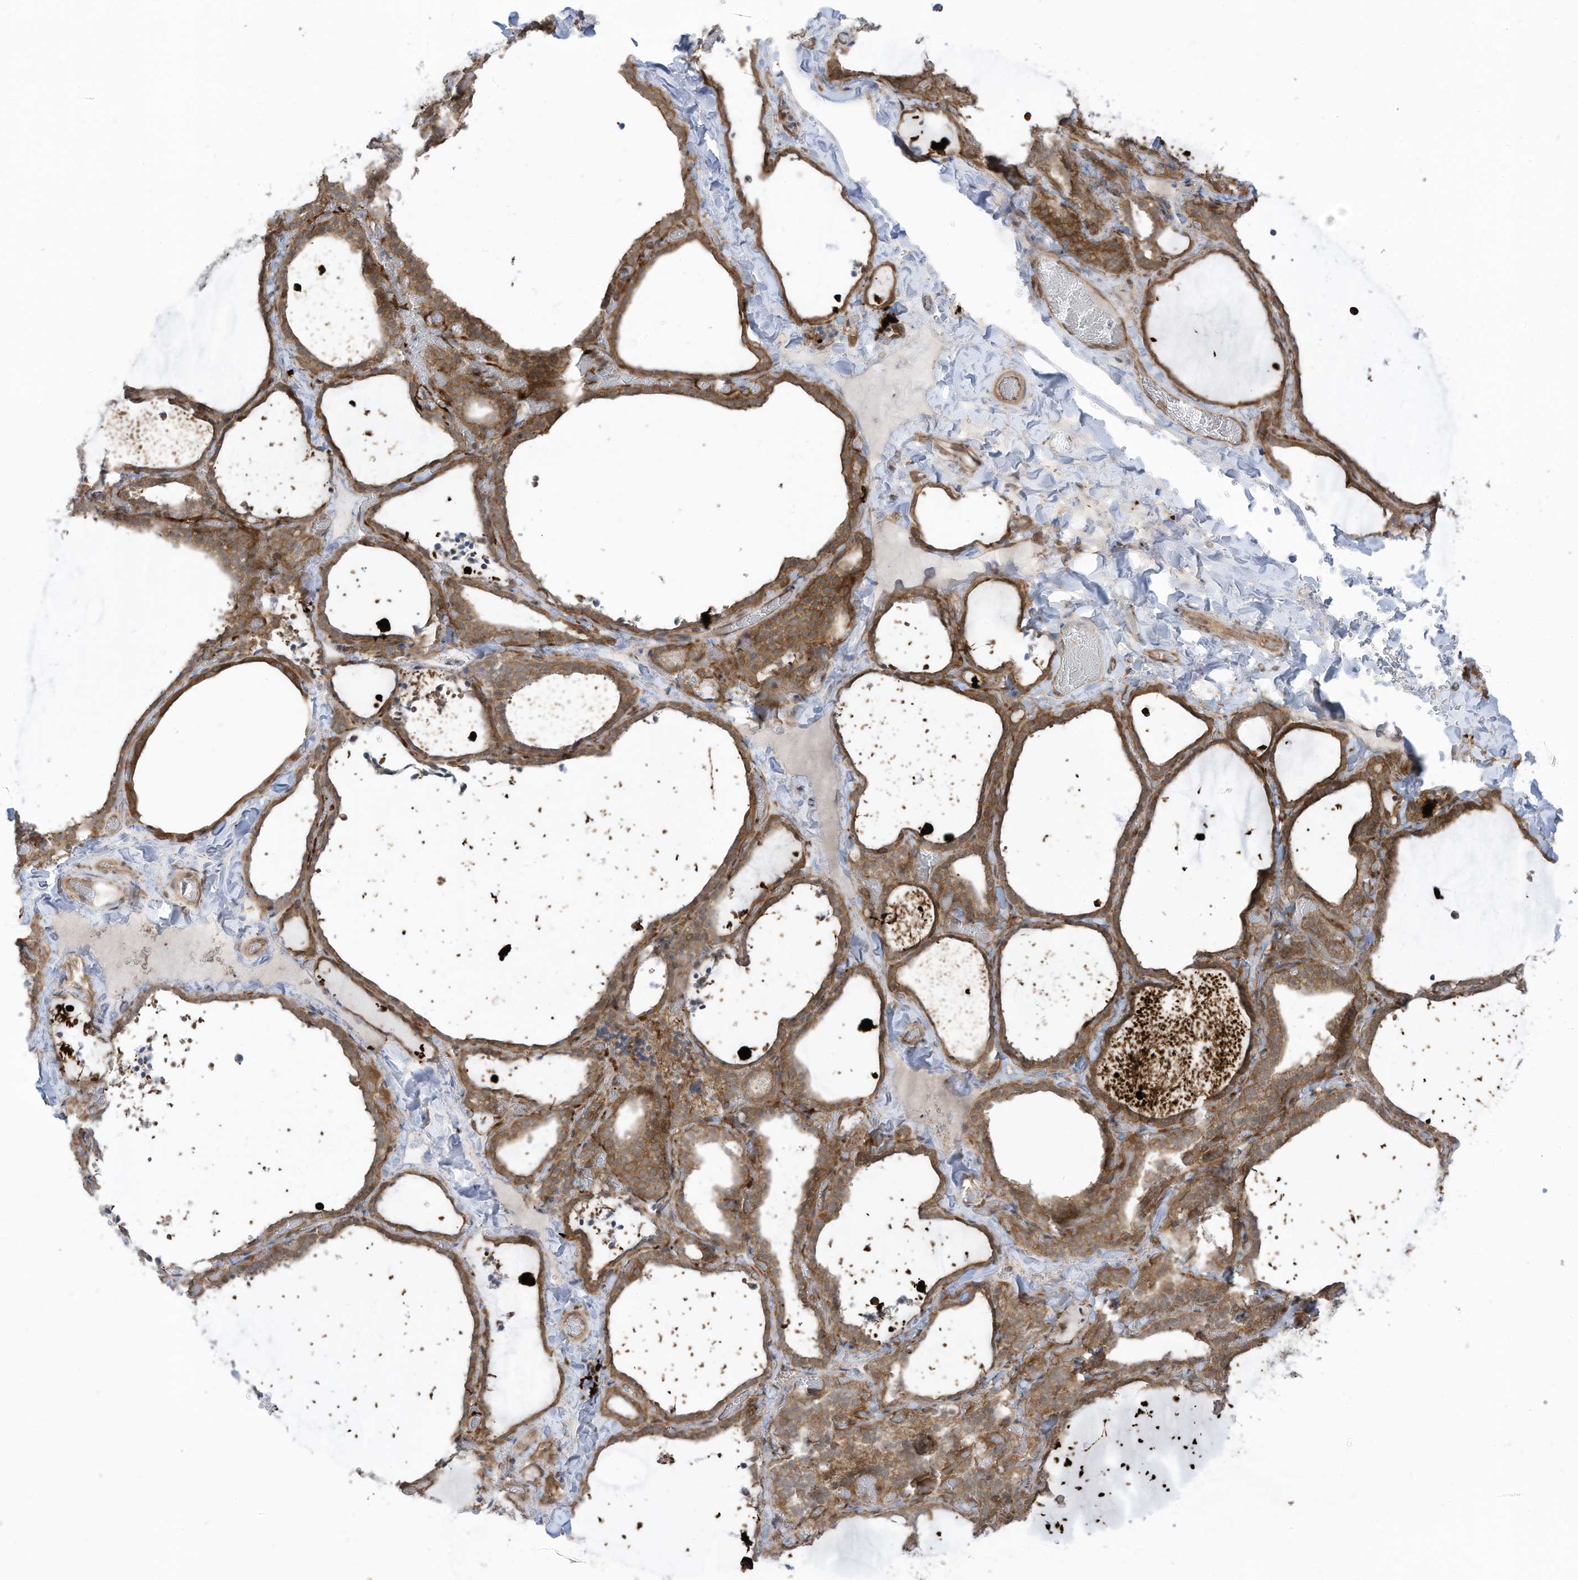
{"staining": {"intensity": "moderate", "quantity": ">75%", "location": "cytoplasmic/membranous"}, "tissue": "thyroid gland", "cell_type": "Glandular cells", "image_type": "normal", "snomed": [{"axis": "morphology", "description": "Normal tissue, NOS"}, {"axis": "topography", "description": "Thyroid gland"}], "caption": "Immunohistochemistry (IHC) staining of normal thyroid gland, which exhibits medium levels of moderate cytoplasmic/membranous staining in approximately >75% of glandular cells indicating moderate cytoplasmic/membranous protein positivity. The staining was performed using DAB (brown) for protein detection and nuclei were counterstained in hematoxylin (blue).", "gene": "REPS1", "patient": {"sex": "female", "age": 22}}